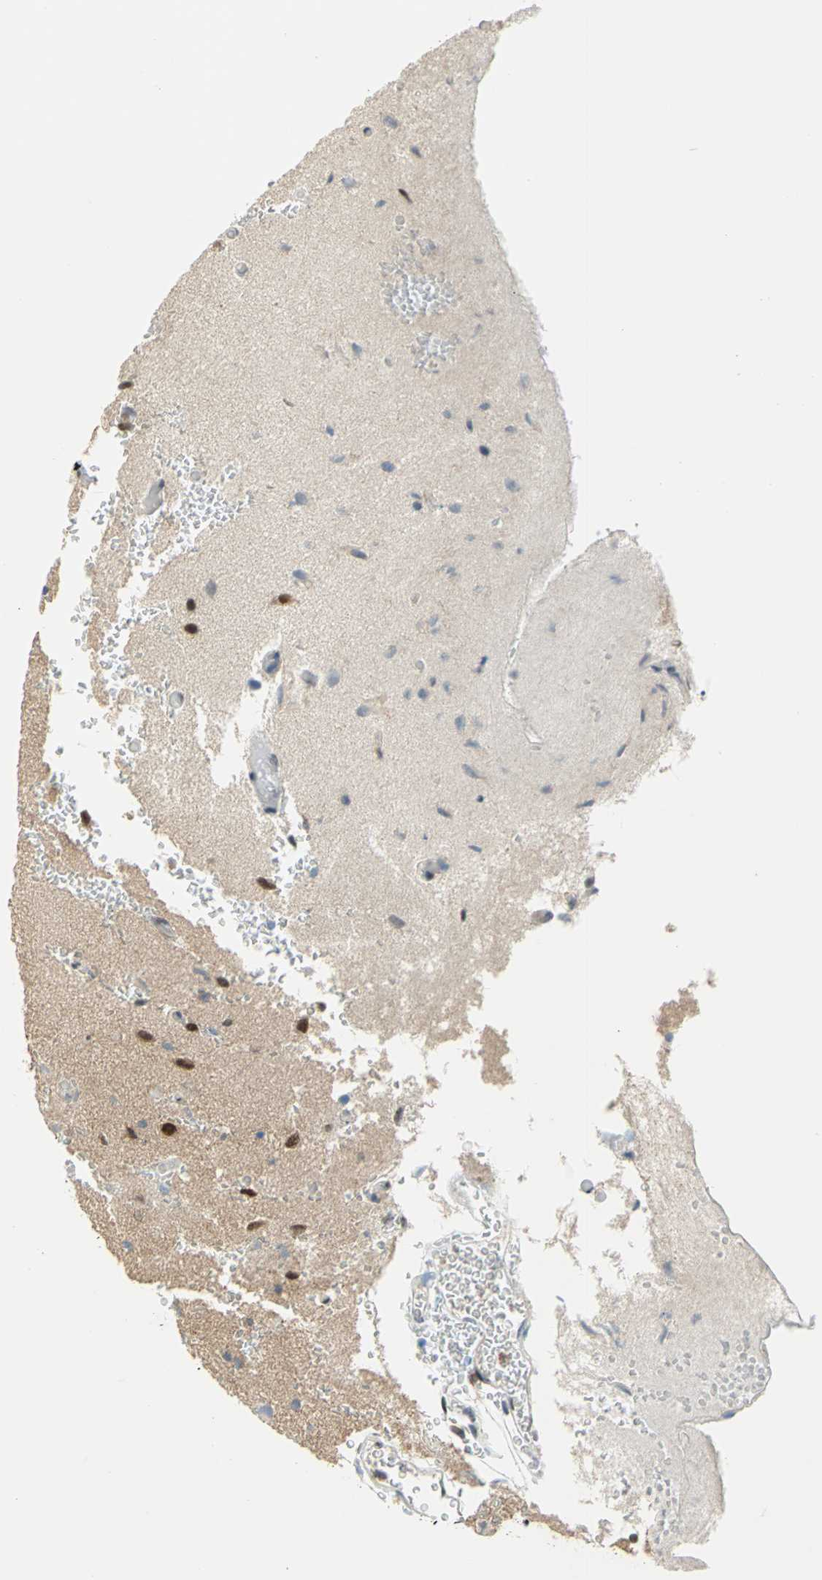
{"staining": {"intensity": "strong", "quantity": "25%-75%", "location": "cytoplasmic/membranous,nuclear"}, "tissue": "glioma", "cell_type": "Tumor cells", "image_type": "cancer", "snomed": [{"axis": "morphology", "description": "Glioma, malignant, High grade"}, {"axis": "topography", "description": "Brain"}], "caption": "Malignant high-grade glioma tissue shows strong cytoplasmic/membranous and nuclear positivity in about 25%-75% of tumor cells", "gene": "RBFOX2", "patient": {"sex": "male", "age": 47}}